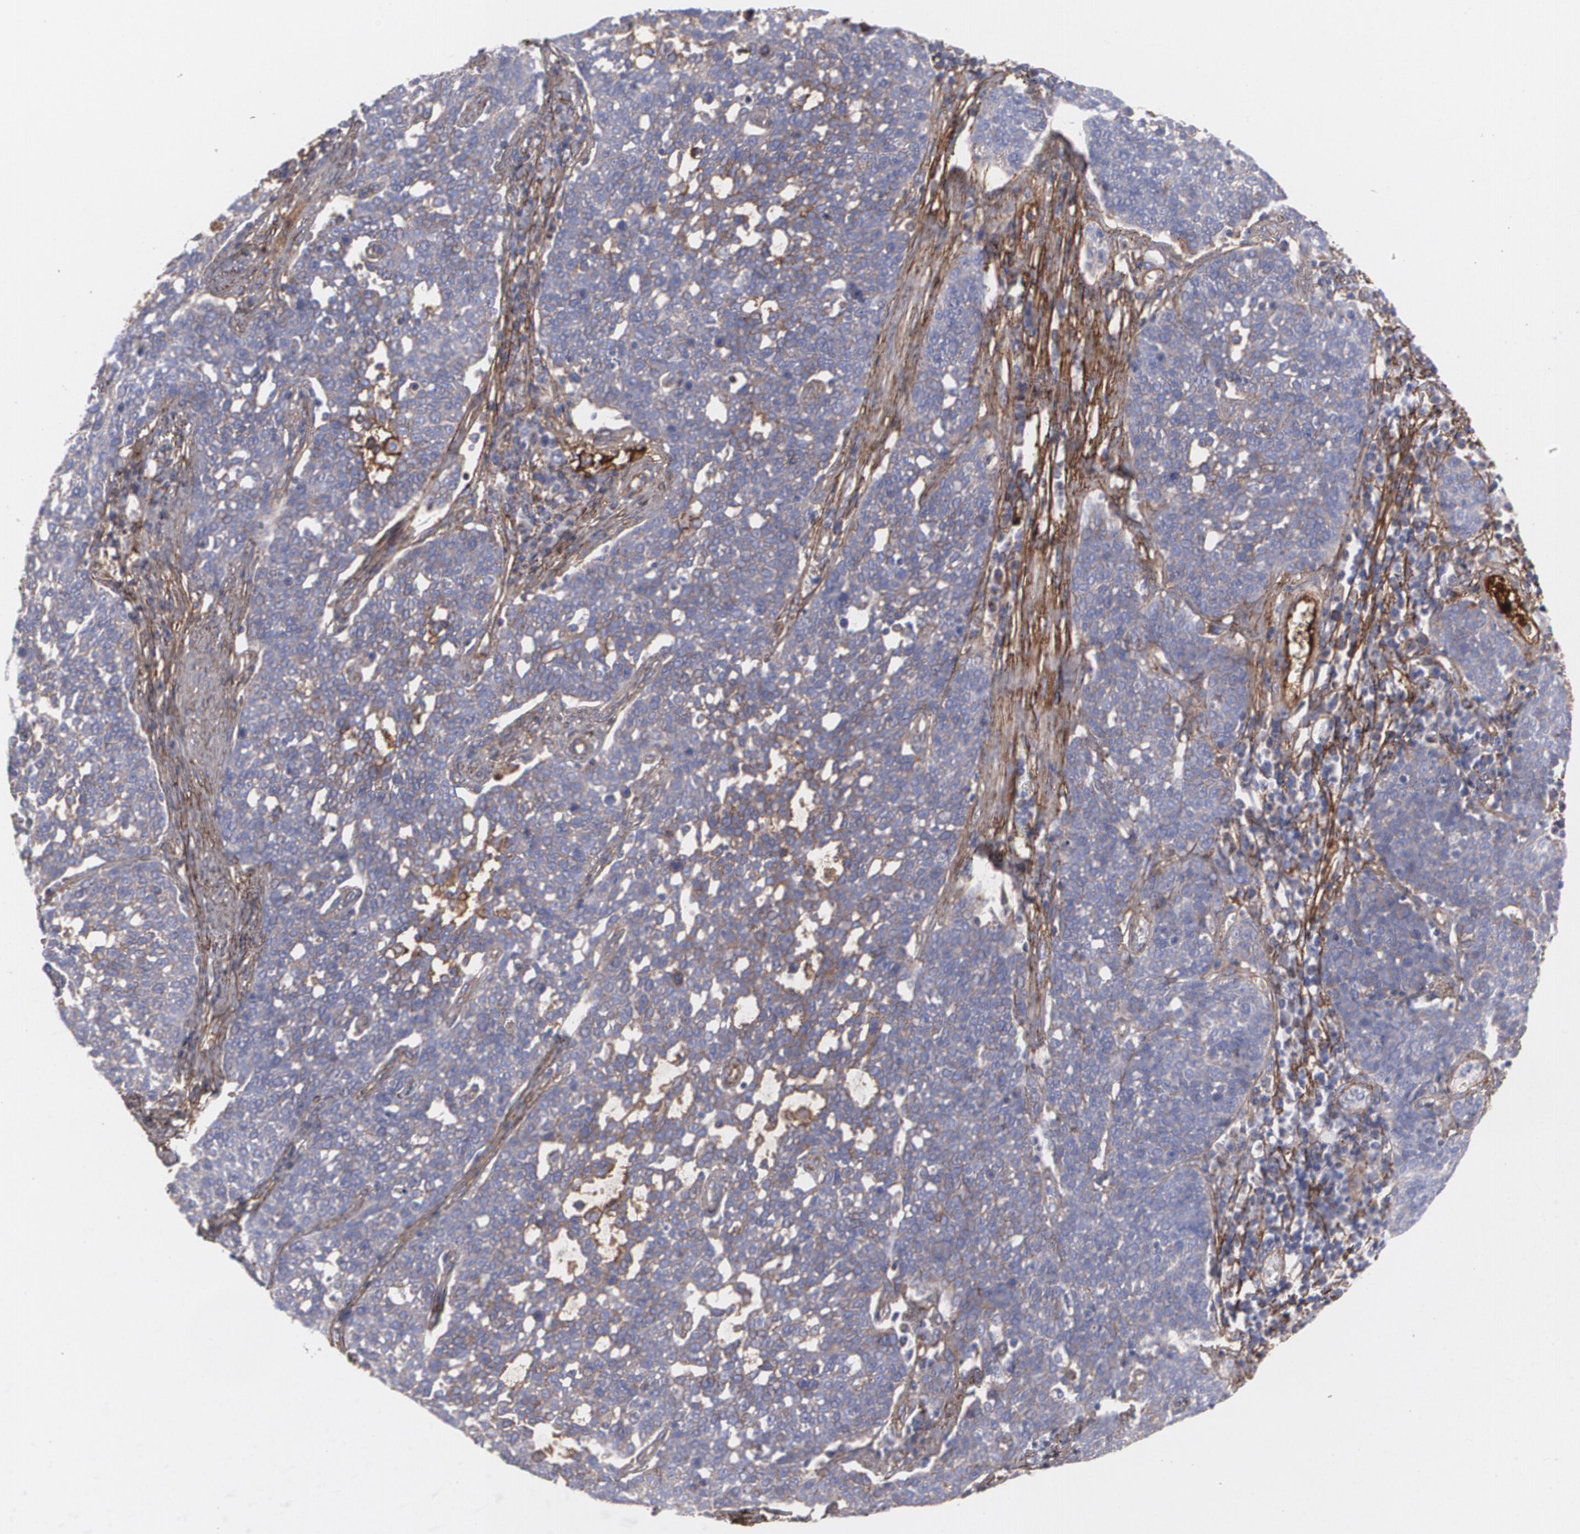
{"staining": {"intensity": "moderate", "quantity": ">75%", "location": "cytoplasmic/membranous"}, "tissue": "cervical cancer", "cell_type": "Tumor cells", "image_type": "cancer", "snomed": [{"axis": "morphology", "description": "Squamous cell carcinoma, NOS"}, {"axis": "topography", "description": "Cervix"}], "caption": "Cervical cancer was stained to show a protein in brown. There is medium levels of moderate cytoplasmic/membranous staining in about >75% of tumor cells.", "gene": "FBLN1", "patient": {"sex": "female", "age": 34}}